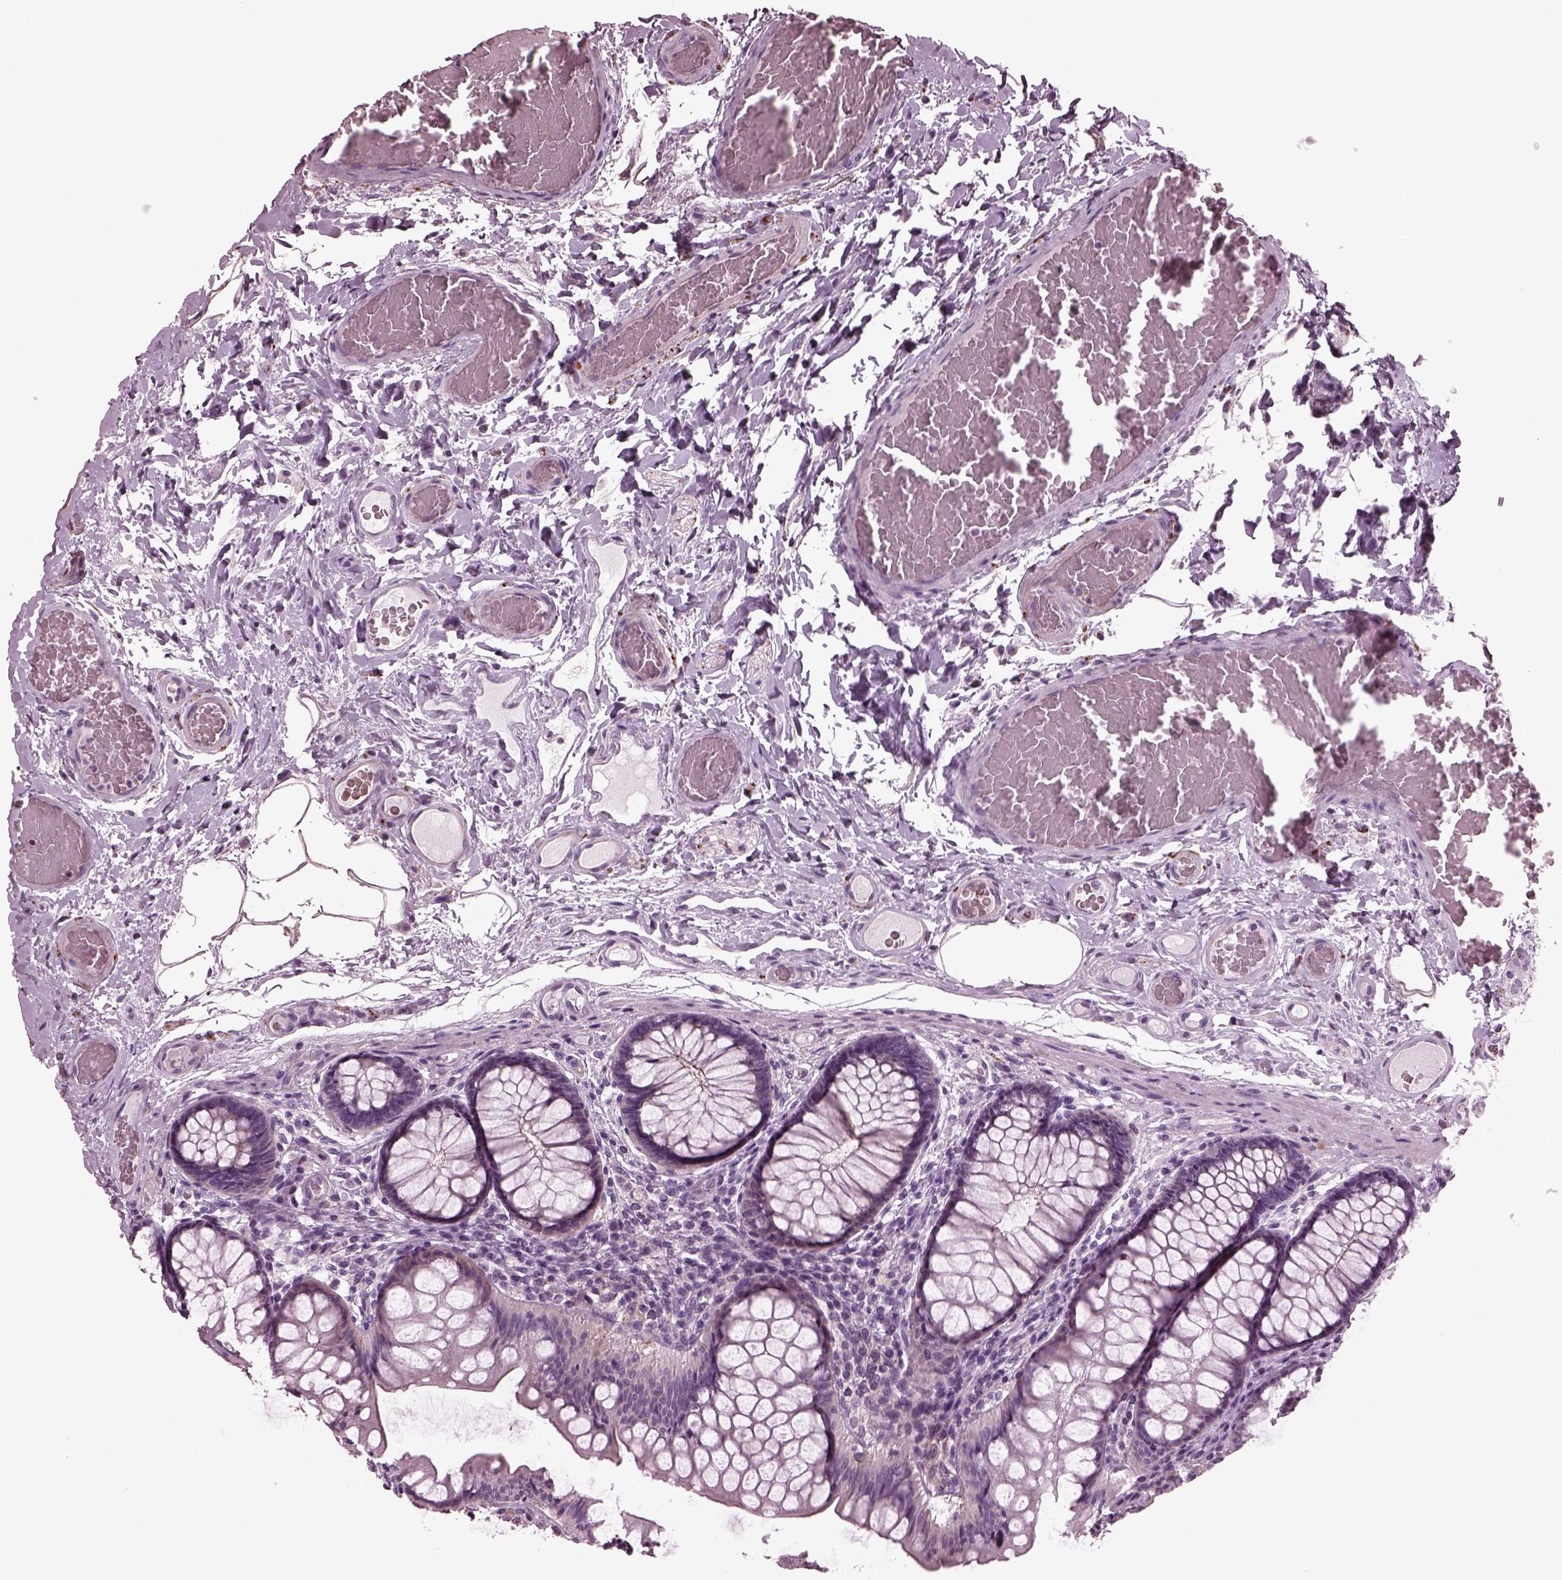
{"staining": {"intensity": "negative", "quantity": "none", "location": "none"}, "tissue": "colon", "cell_type": "Endothelial cells", "image_type": "normal", "snomed": [{"axis": "morphology", "description": "Normal tissue, NOS"}, {"axis": "topography", "description": "Colon"}], "caption": "High power microscopy photomicrograph of an IHC photomicrograph of normal colon, revealing no significant staining in endothelial cells. (Brightfield microscopy of DAB immunohistochemistry at high magnification).", "gene": "GDF11", "patient": {"sex": "female", "age": 65}}